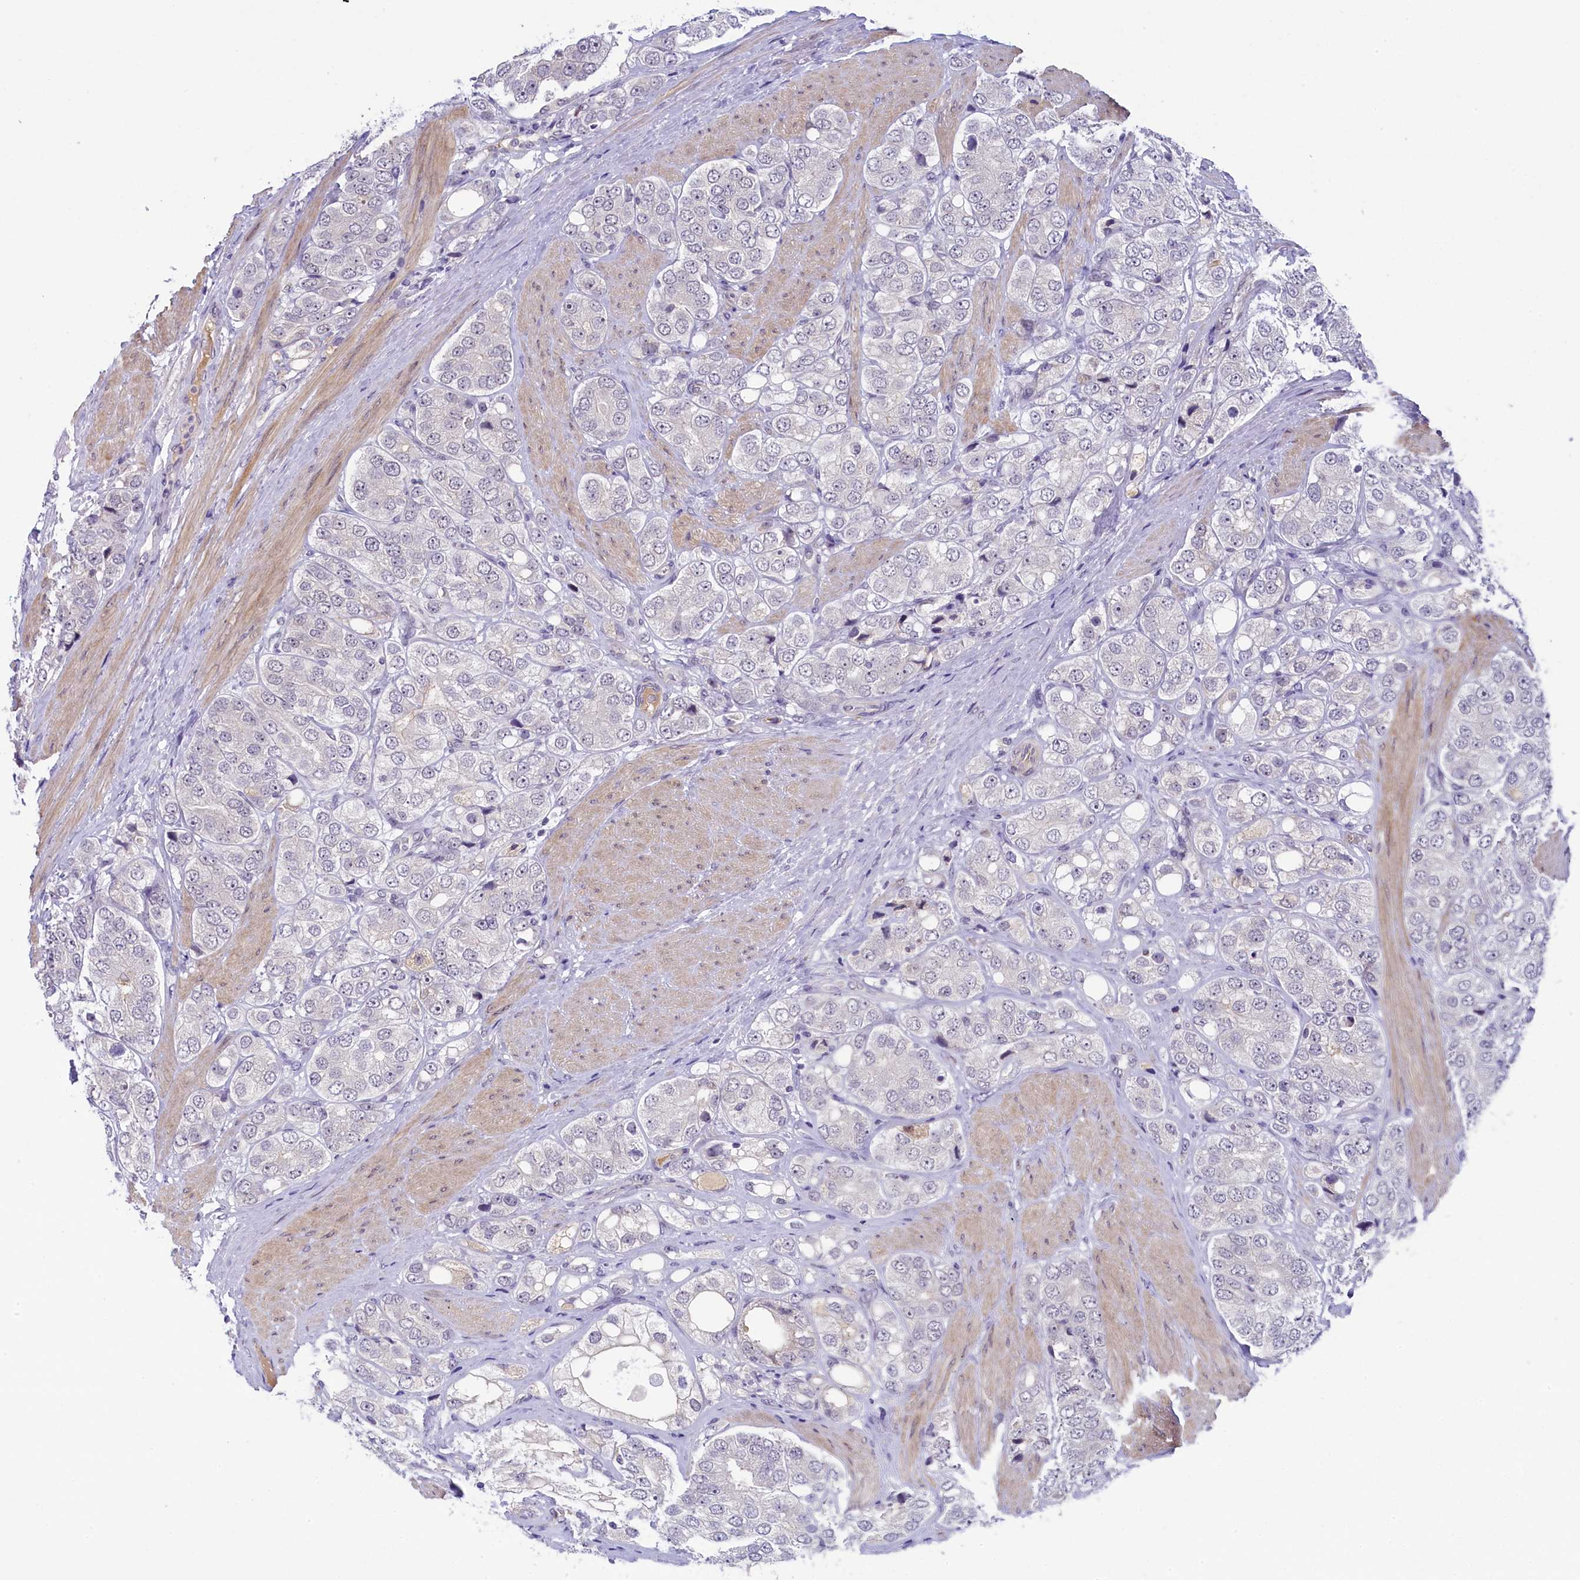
{"staining": {"intensity": "negative", "quantity": "none", "location": "none"}, "tissue": "prostate cancer", "cell_type": "Tumor cells", "image_type": "cancer", "snomed": [{"axis": "morphology", "description": "Adenocarcinoma, High grade"}, {"axis": "topography", "description": "Prostate"}], "caption": "Prostate cancer (high-grade adenocarcinoma) stained for a protein using IHC demonstrates no expression tumor cells.", "gene": "CRAMP1", "patient": {"sex": "male", "age": 50}}